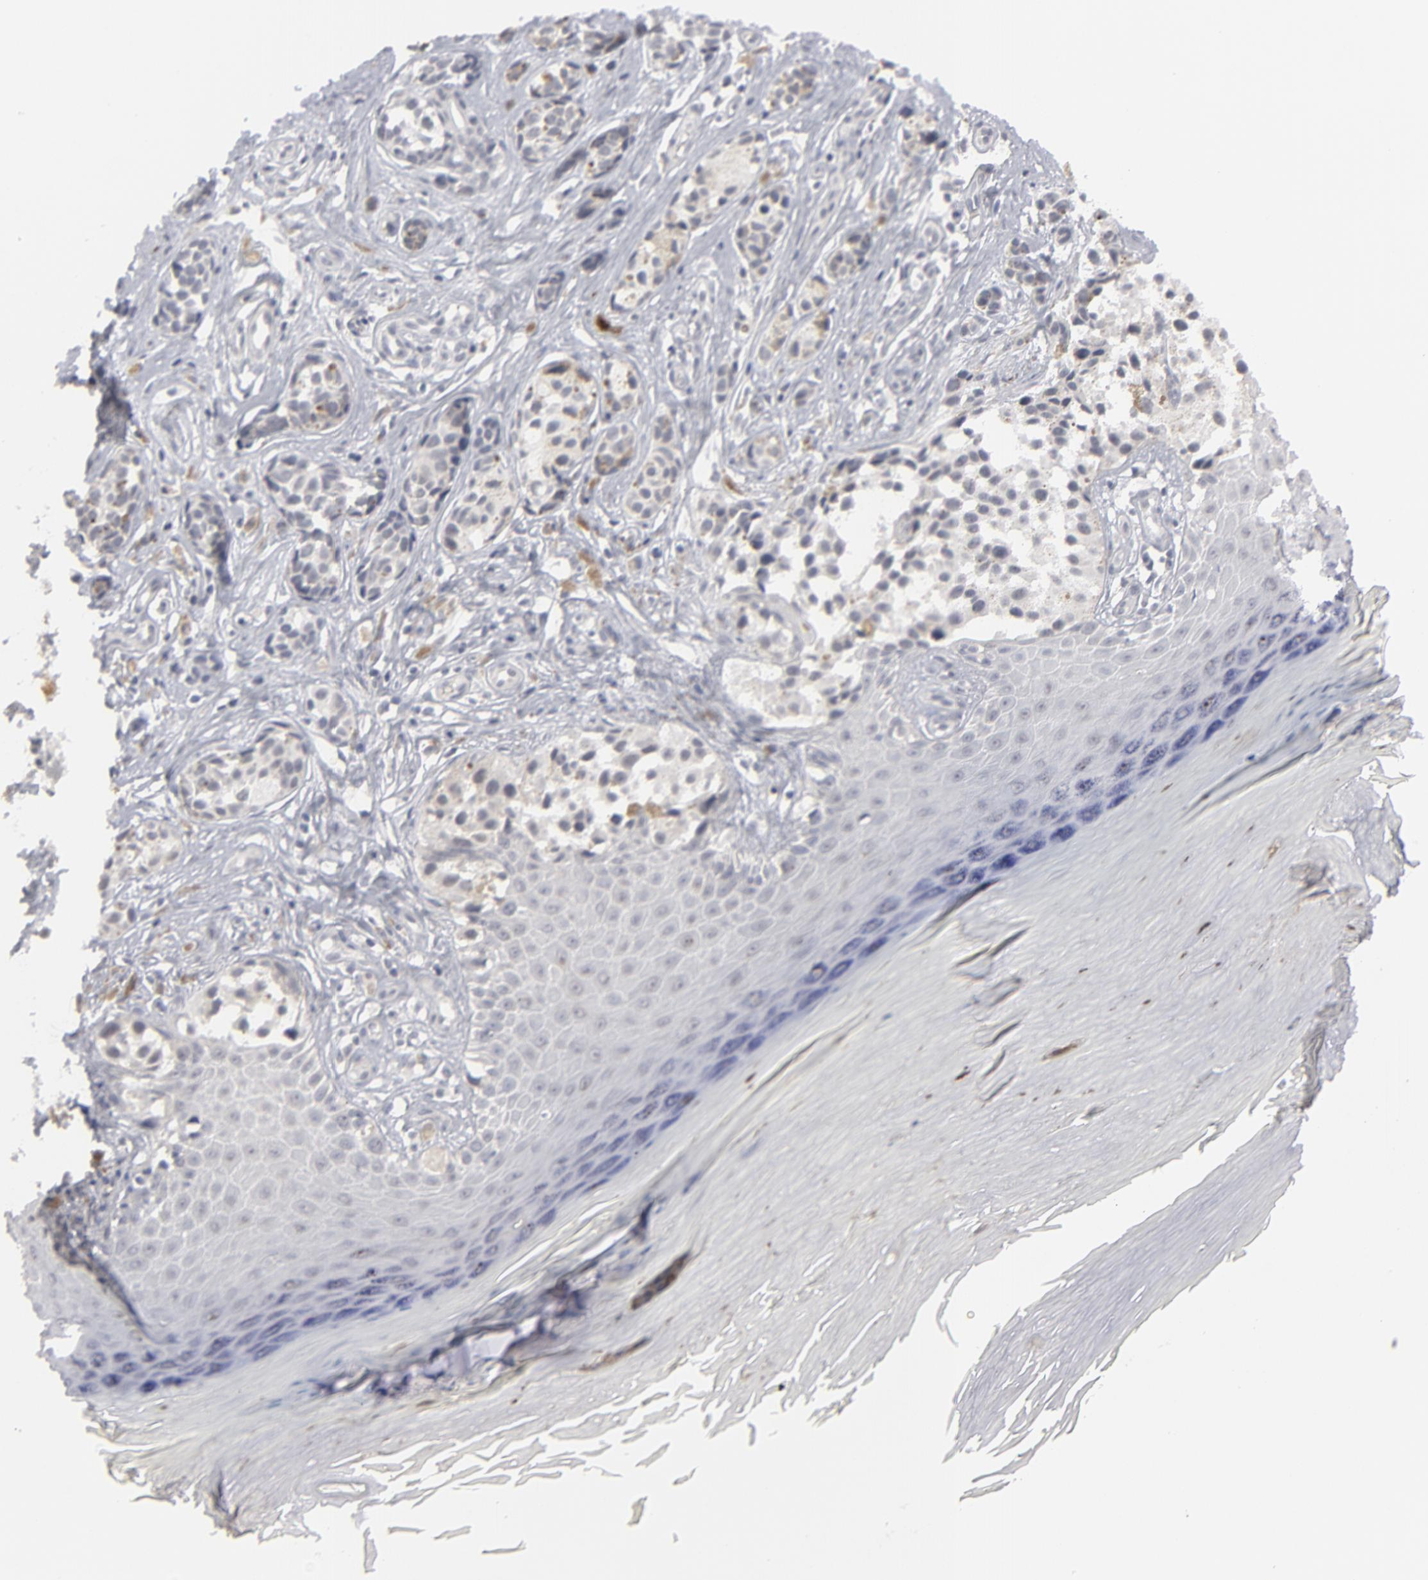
{"staining": {"intensity": "negative", "quantity": "none", "location": "none"}, "tissue": "melanoma", "cell_type": "Tumor cells", "image_type": "cancer", "snomed": [{"axis": "morphology", "description": "Malignant melanoma, NOS"}, {"axis": "topography", "description": "Skin"}], "caption": "High magnification brightfield microscopy of melanoma stained with DAB (brown) and counterstained with hematoxylin (blue): tumor cells show no significant staining. (DAB IHC visualized using brightfield microscopy, high magnification).", "gene": "KIAA1210", "patient": {"sex": "male", "age": 79}}